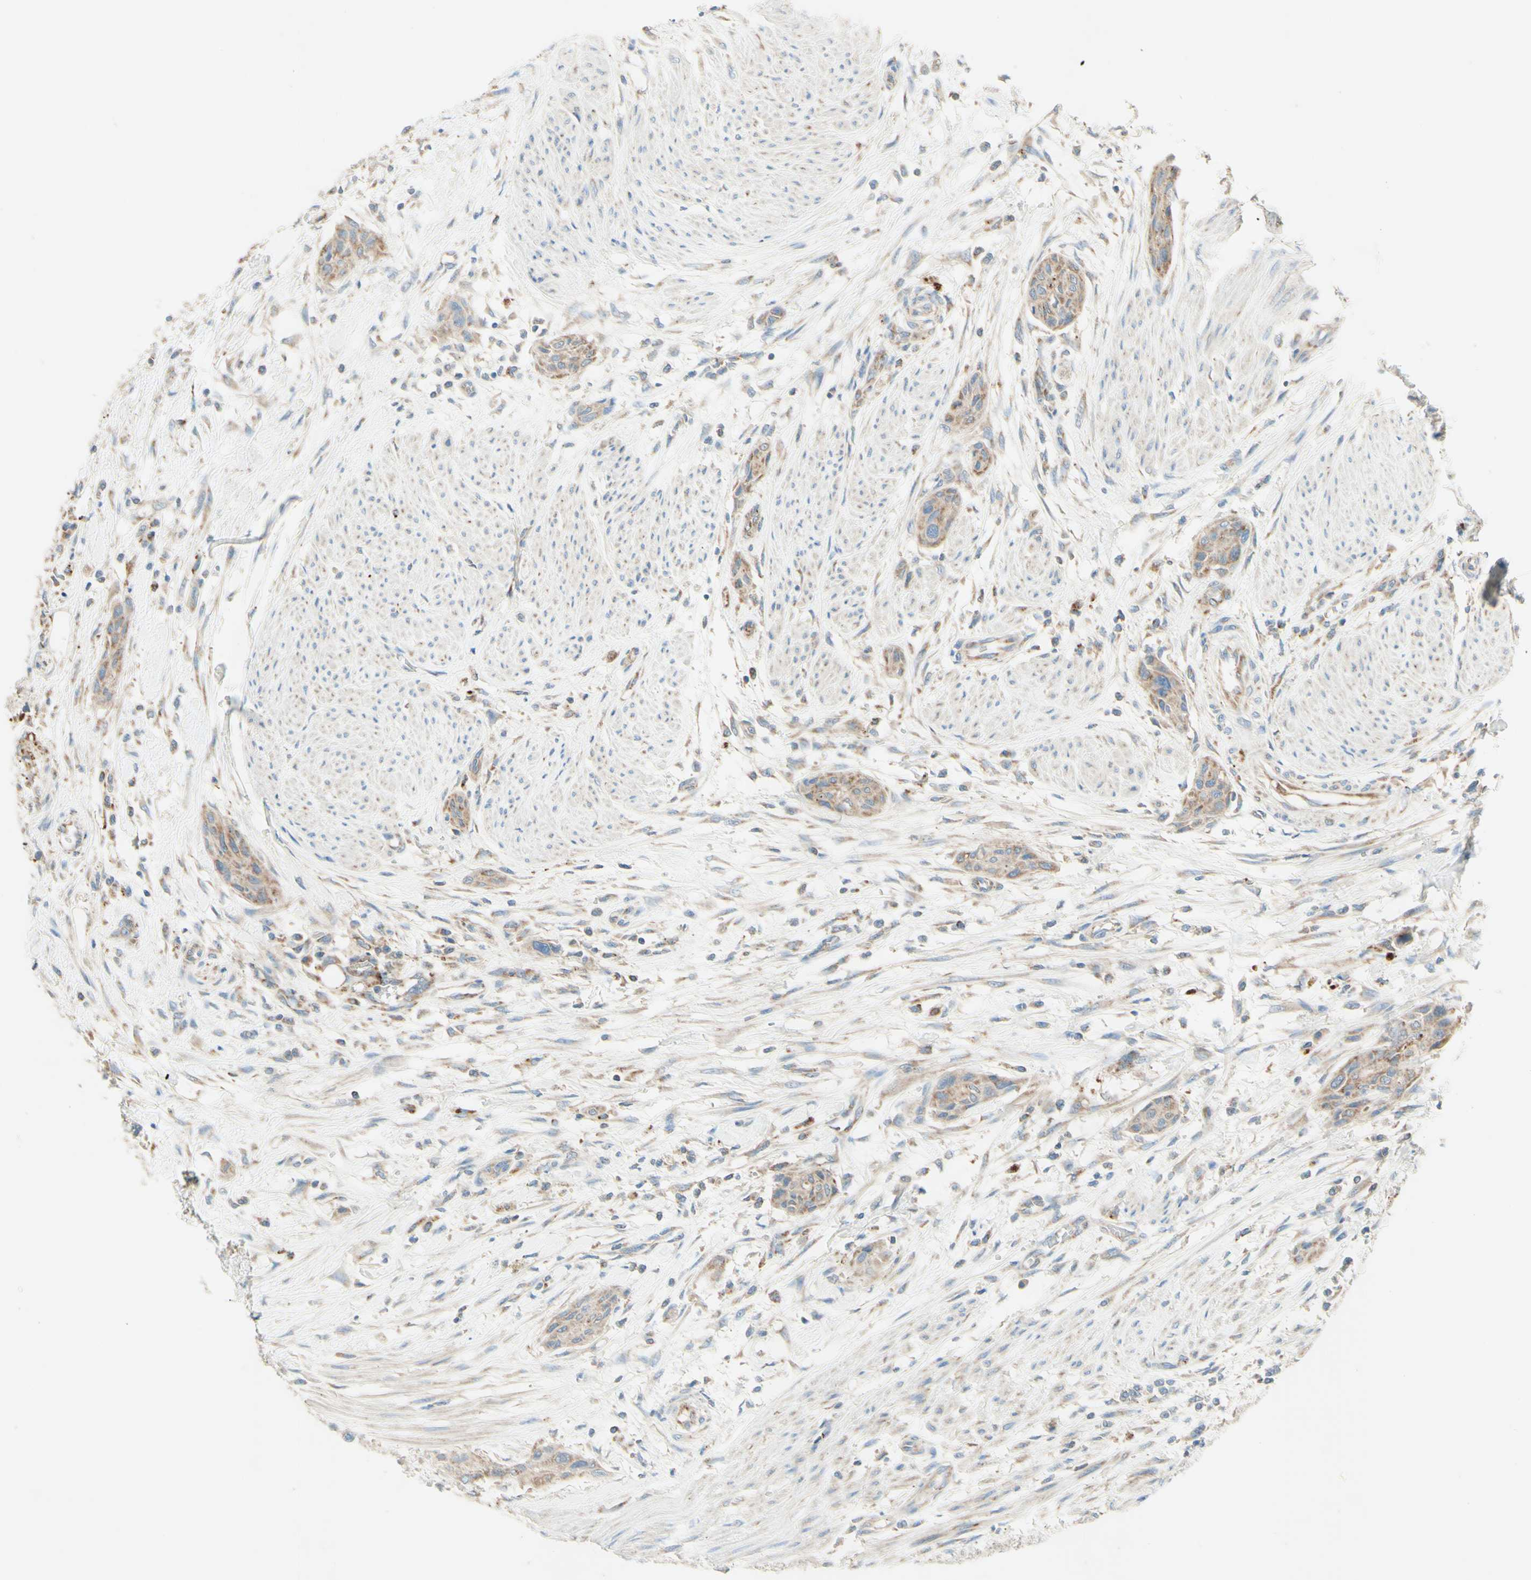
{"staining": {"intensity": "weak", "quantity": ">75%", "location": "cytoplasmic/membranous"}, "tissue": "urothelial cancer", "cell_type": "Tumor cells", "image_type": "cancer", "snomed": [{"axis": "morphology", "description": "Urothelial carcinoma, High grade"}, {"axis": "topography", "description": "Urinary bladder"}], "caption": "Brown immunohistochemical staining in urothelial carcinoma (high-grade) reveals weak cytoplasmic/membranous expression in approximately >75% of tumor cells. The staining is performed using DAB (3,3'-diaminobenzidine) brown chromogen to label protein expression. The nuclei are counter-stained blue using hematoxylin.", "gene": "ARMC10", "patient": {"sex": "male", "age": 35}}